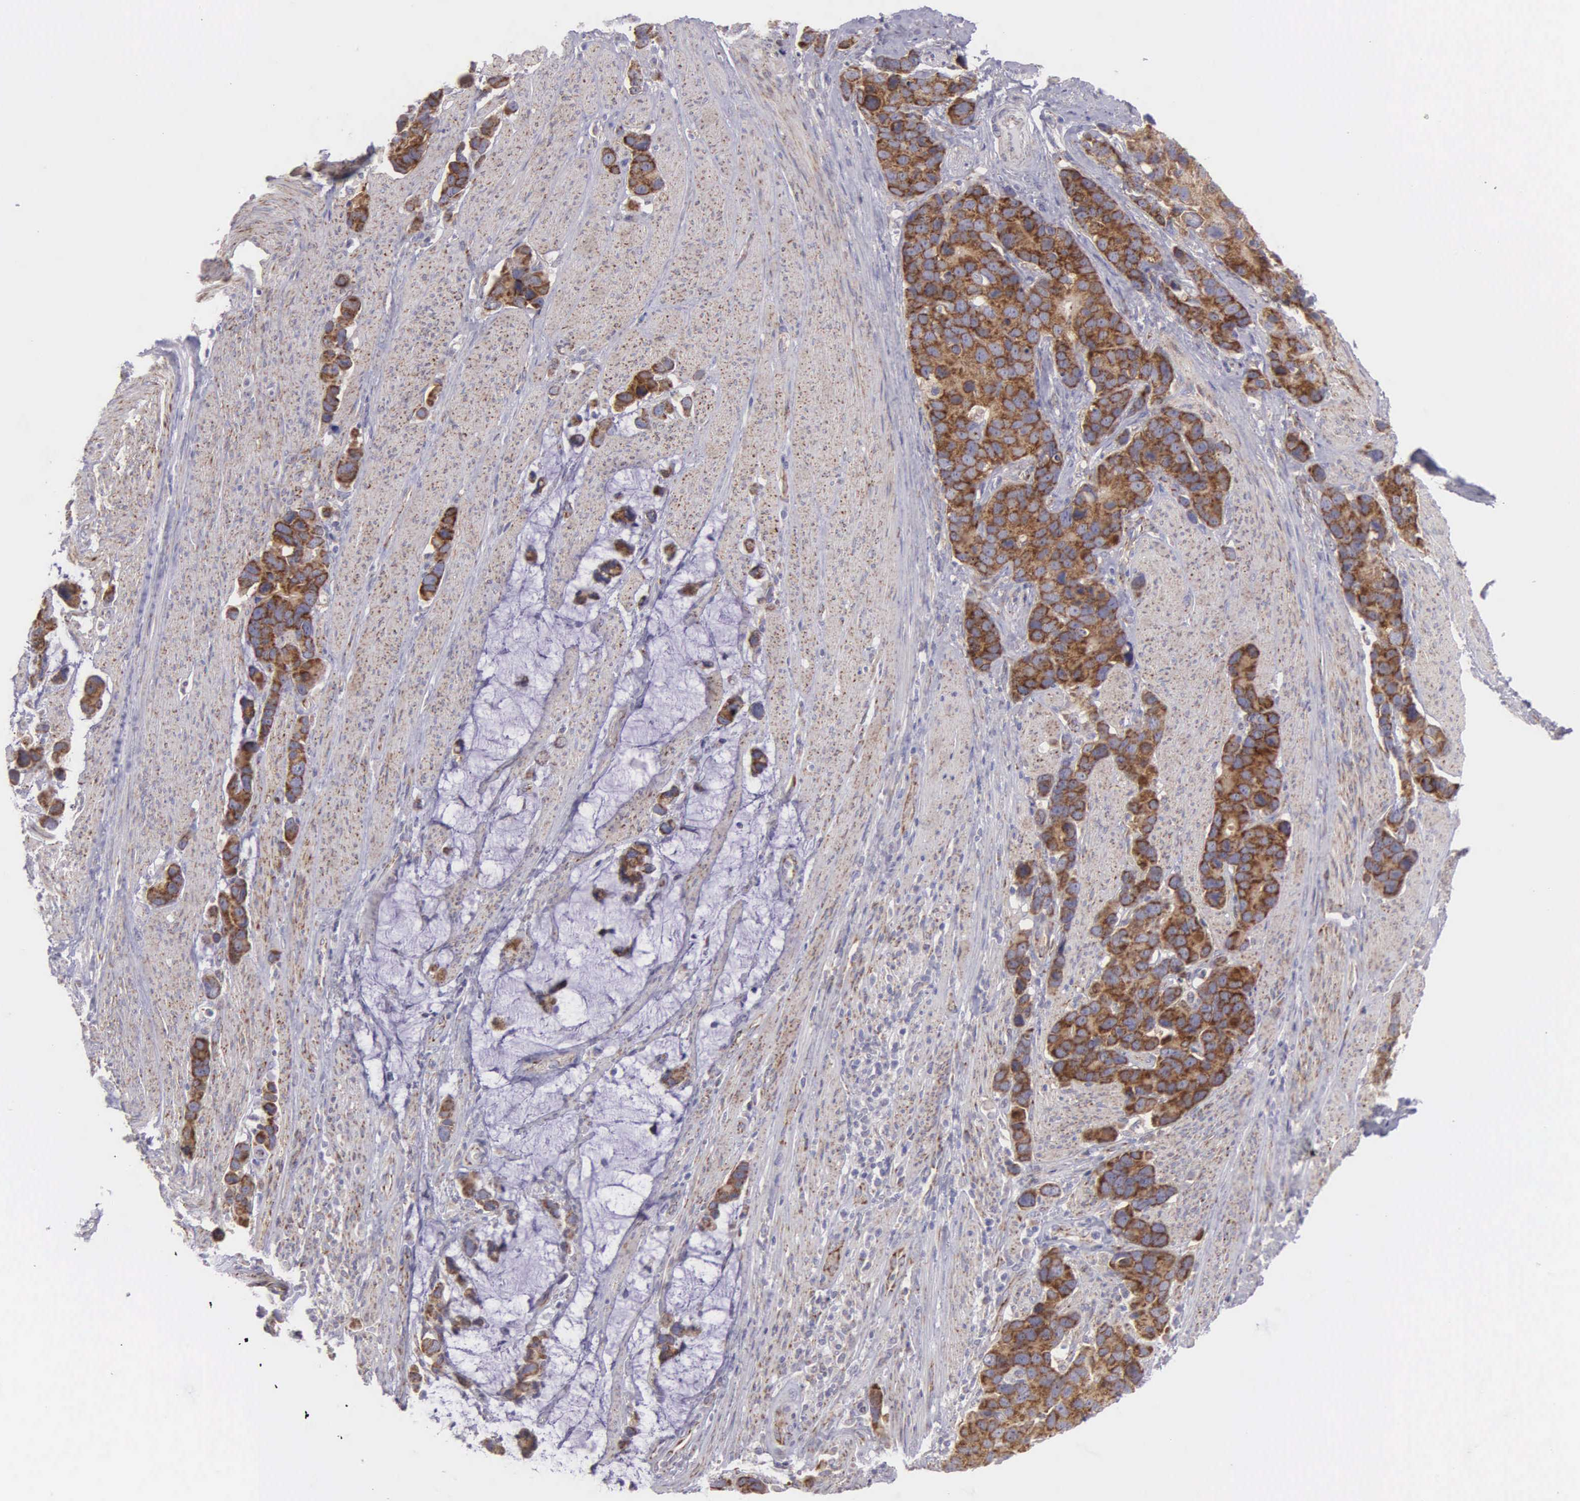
{"staining": {"intensity": "strong", "quantity": ">75%", "location": "cytoplasmic/membranous"}, "tissue": "stomach cancer", "cell_type": "Tumor cells", "image_type": "cancer", "snomed": [{"axis": "morphology", "description": "Adenocarcinoma, NOS"}, {"axis": "topography", "description": "Stomach, upper"}], "caption": "Stomach cancer (adenocarcinoma) tissue exhibits strong cytoplasmic/membranous positivity in about >75% of tumor cells", "gene": "SYNJ2BP", "patient": {"sex": "male", "age": 71}}